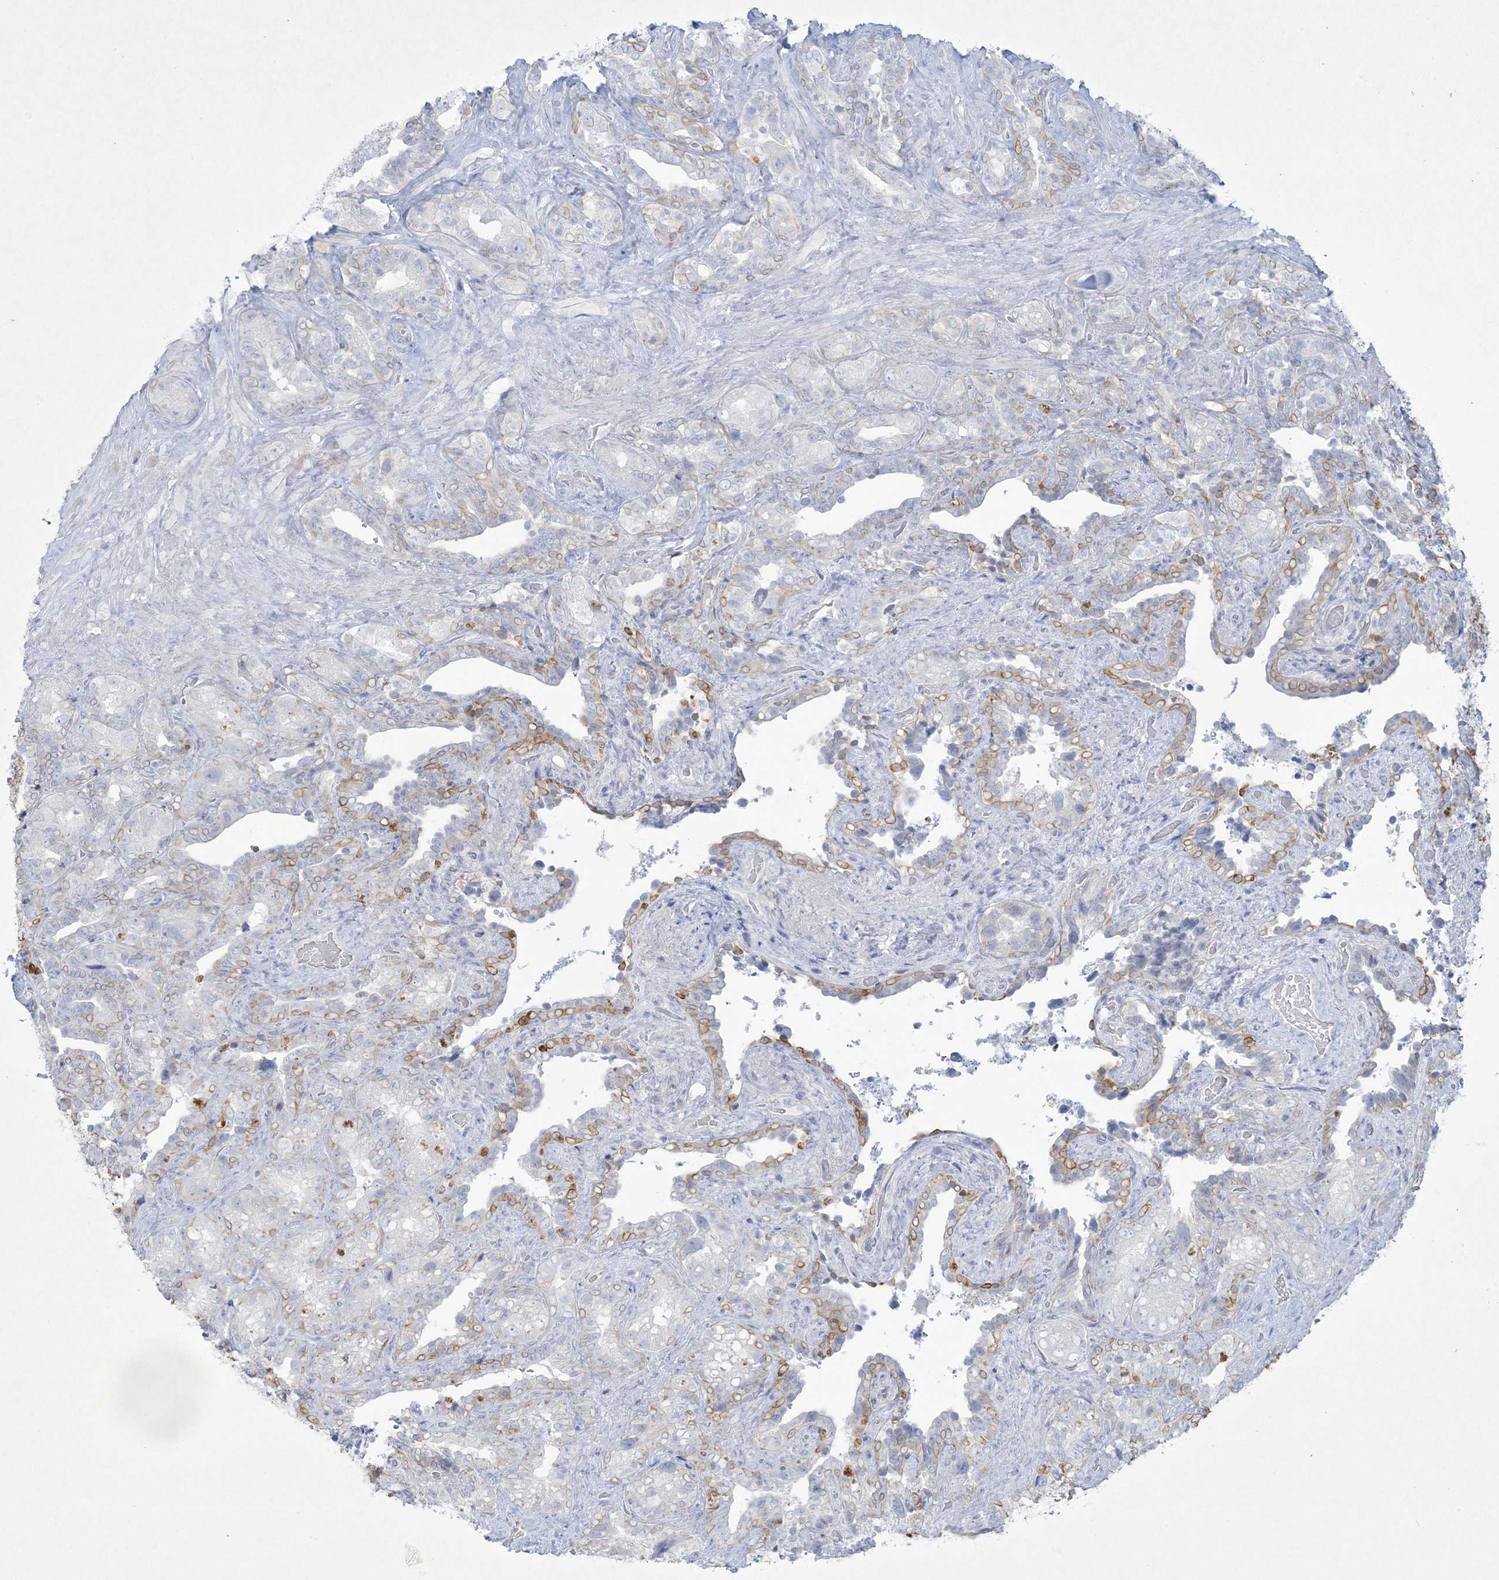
{"staining": {"intensity": "moderate", "quantity": "<25%", "location": "cytoplasmic/membranous"}, "tissue": "seminal vesicle", "cell_type": "Glandular cells", "image_type": "normal", "snomed": [{"axis": "morphology", "description": "Normal tissue, NOS"}, {"axis": "topography", "description": "Seminal veicle"}, {"axis": "topography", "description": "Peripheral nerve tissue"}], "caption": "DAB immunohistochemical staining of normal seminal vesicle demonstrates moderate cytoplasmic/membranous protein staining in approximately <25% of glandular cells. The protein of interest is stained brown, and the nuclei are stained in blue (DAB (3,3'-diaminobenzidine) IHC with brightfield microscopy, high magnification).", "gene": "CCDC24", "patient": {"sex": "male", "age": 67}}